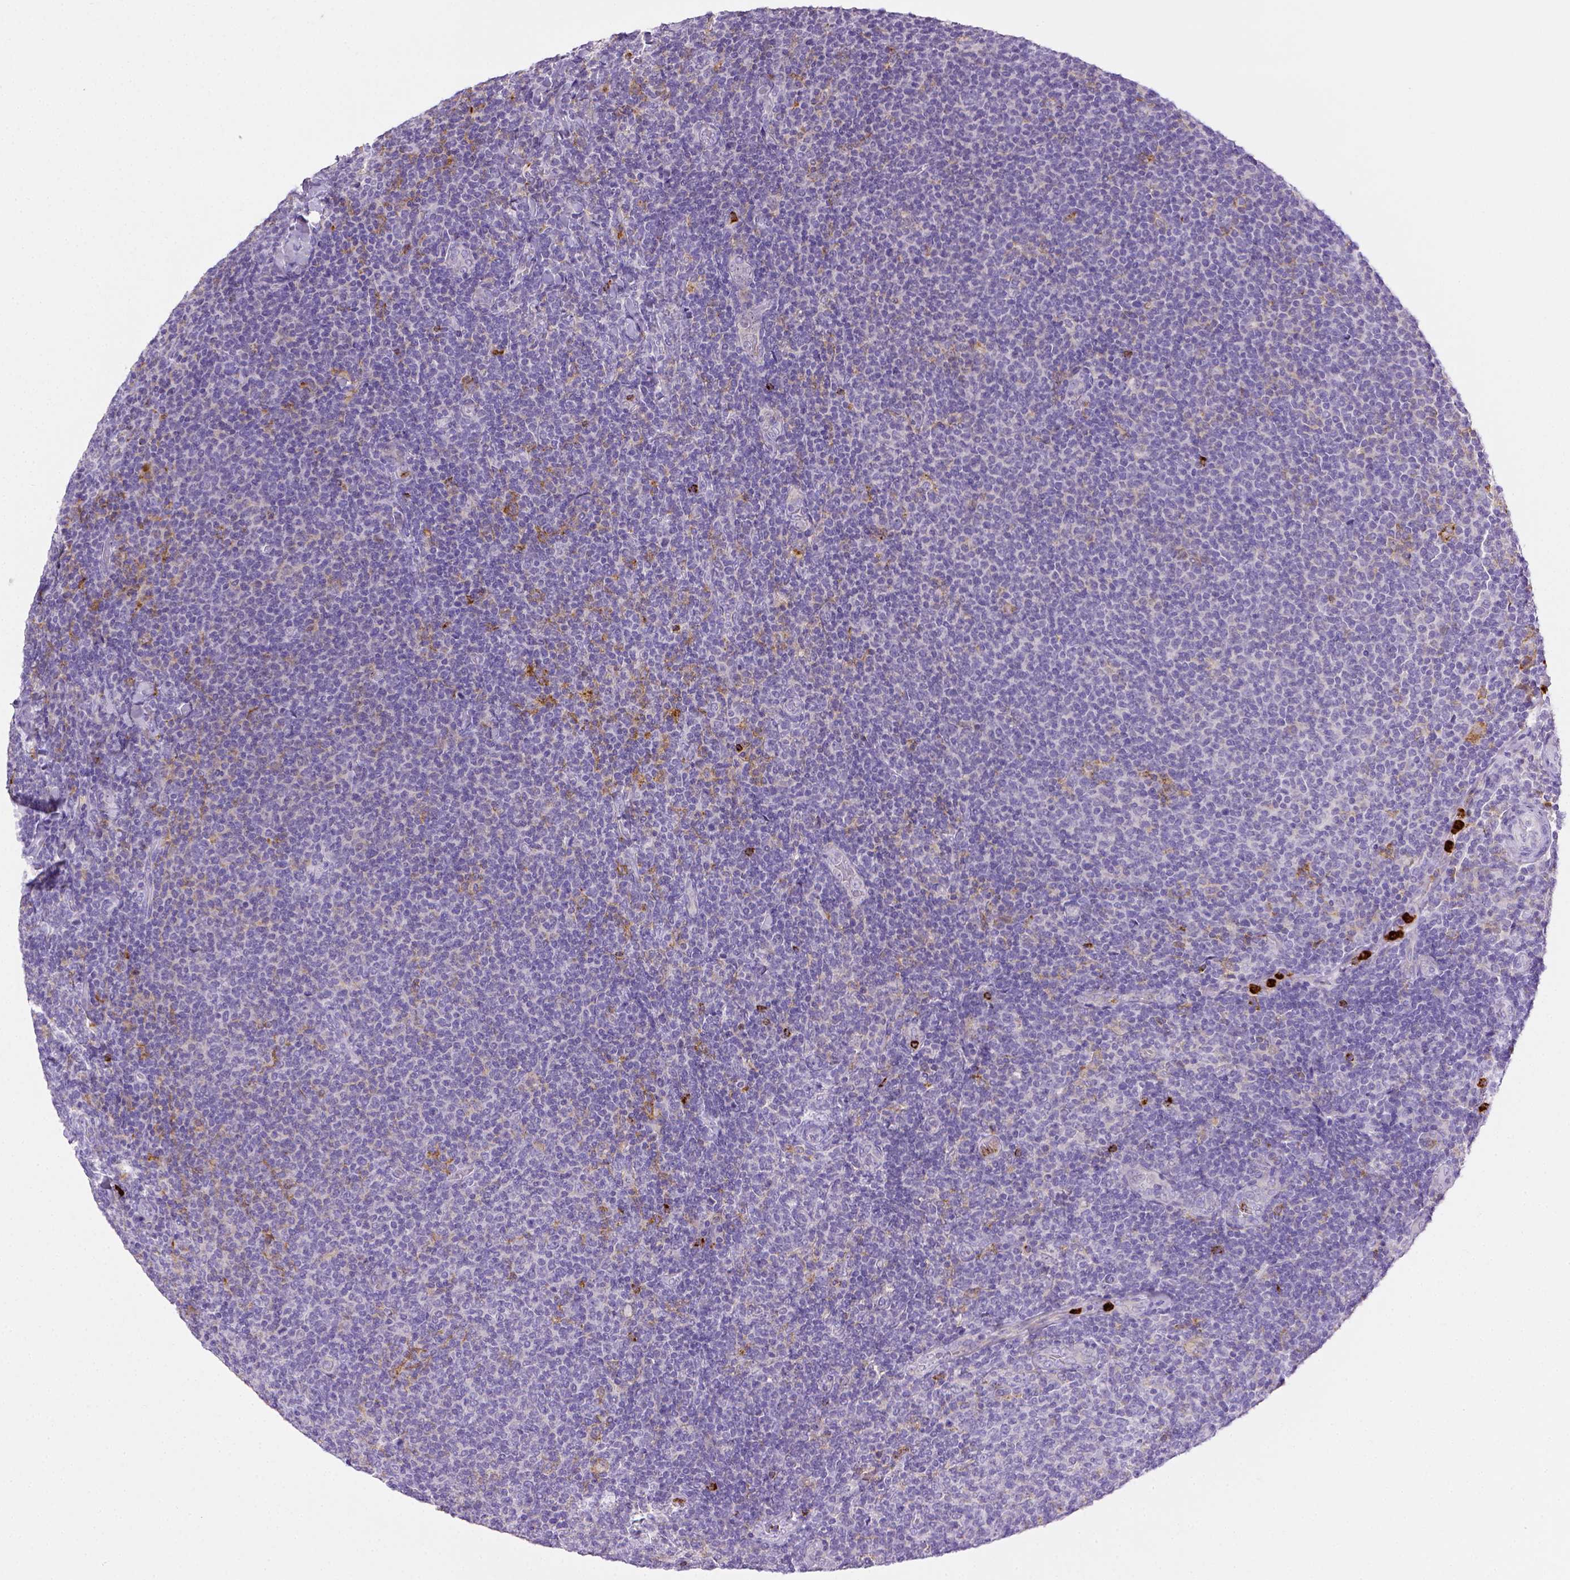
{"staining": {"intensity": "negative", "quantity": "none", "location": "none"}, "tissue": "lymphoma", "cell_type": "Tumor cells", "image_type": "cancer", "snomed": [{"axis": "morphology", "description": "Malignant lymphoma, non-Hodgkin's type, Low grade"}, {"axis": "topography", "description": "Lymph node"}], "caption": "This is a image of IHC staining of low-grade malignant lymphoma, non-Hodgkin's type, which shows no staining in tumor cells.", "gene": "ITGAM", "patient": {"sex": "male", "age": 52}}